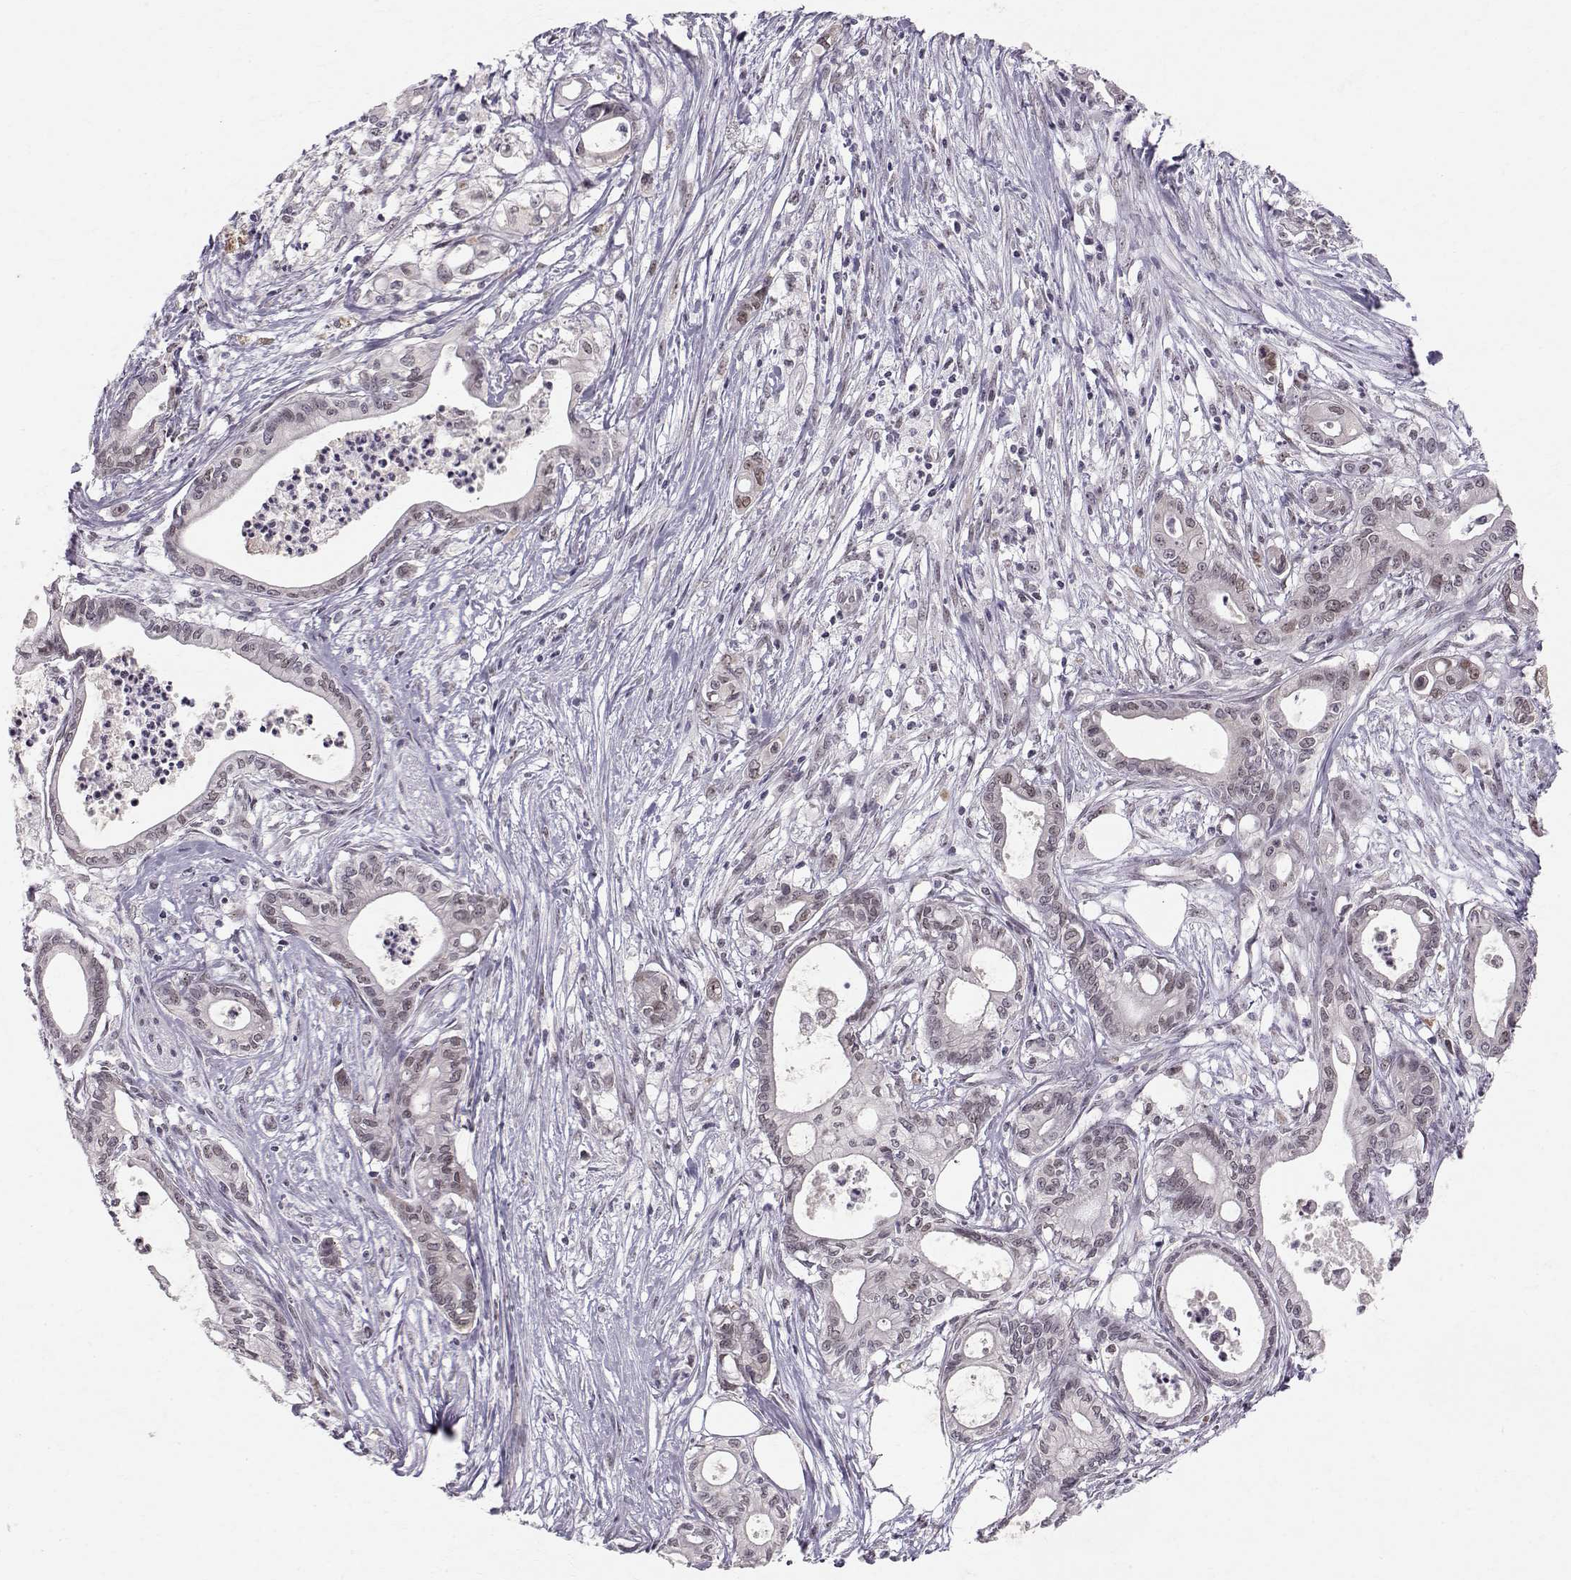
{"staining": {"intensity": "strong", "quantity": "<25%", "location": "nuclear"}, "tissue": "pancreatic cancer", "cell_type": "Tumor cells", "image_type": "cancer", "snomed": [{"axis": "morphology", "description": "Adenocarcinoma, NOS"}, {"axis": "topography", "description": "Pancreas"}], "caption": "Pancreatic adenocarcinoma tissue reveals strong nuclear expression in about <25% of tumor cells, visualized by immunohistochemistry.", "gene": "RPP38", "patient": {"sex": "male", "age": 71}}